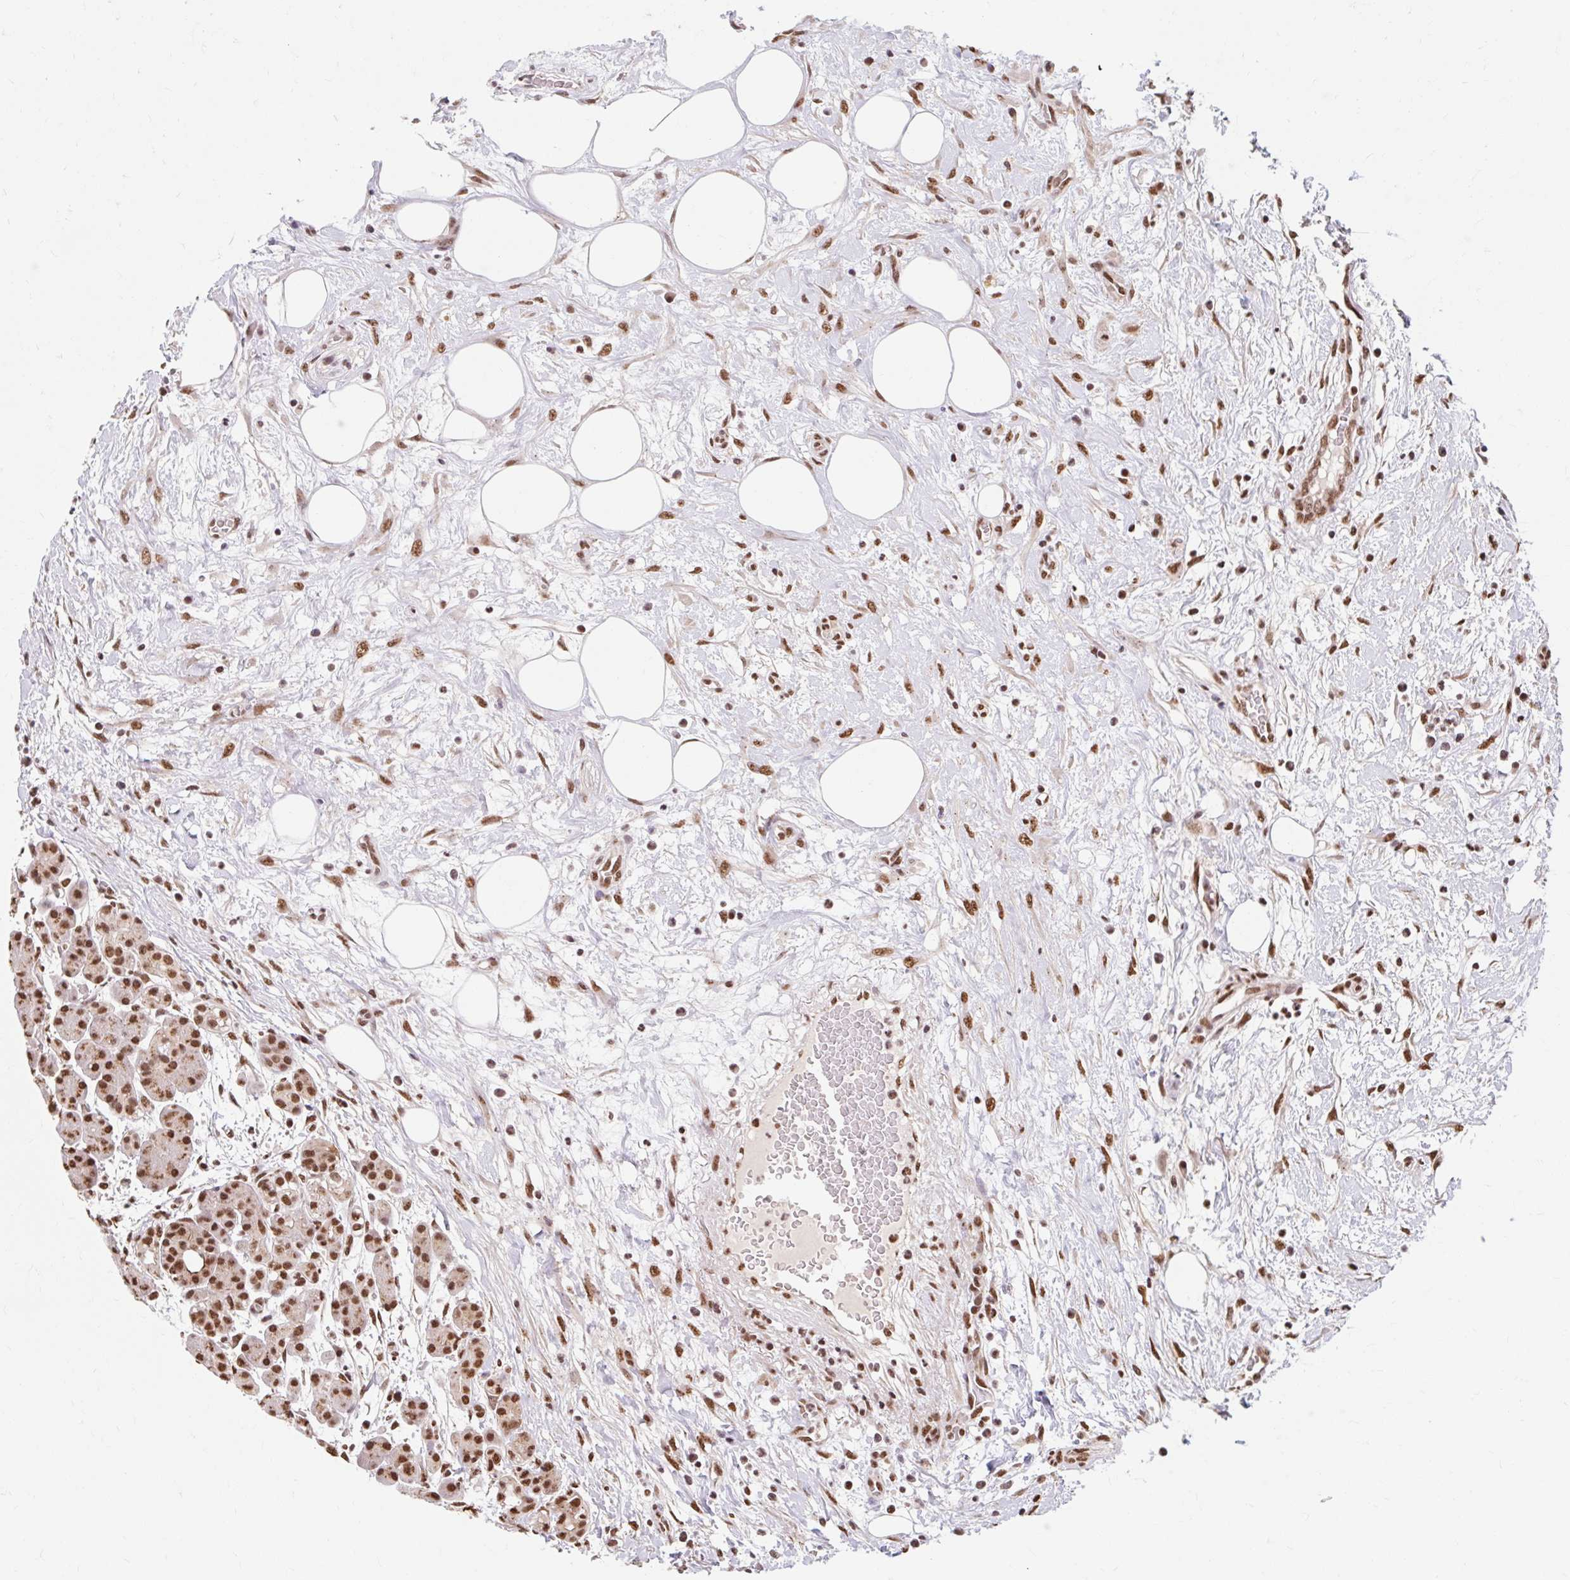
{"staining": {"intensity": "strong", "quantity": ">75%", "location": "cytoplasmic/membranous,nuclear"}, "tissue": "pancreas", "cell_type": "Exocrine glandular cells", "image_type": "normal", "snomed": [{"axis": "morphology", "description": "Normal tissue, NOS"}, {"axis": "topography", "description": "Pancreas"}], "caption": "This is a micrograph of immunohistochemistry staining of unremarkable pancreas, which shows strong positivity in the cytoplasmic/membranous,nuclear of exocrine glandular cells.", "gene": "BICRA", "patient": {"sex": "male", "age": 63}}